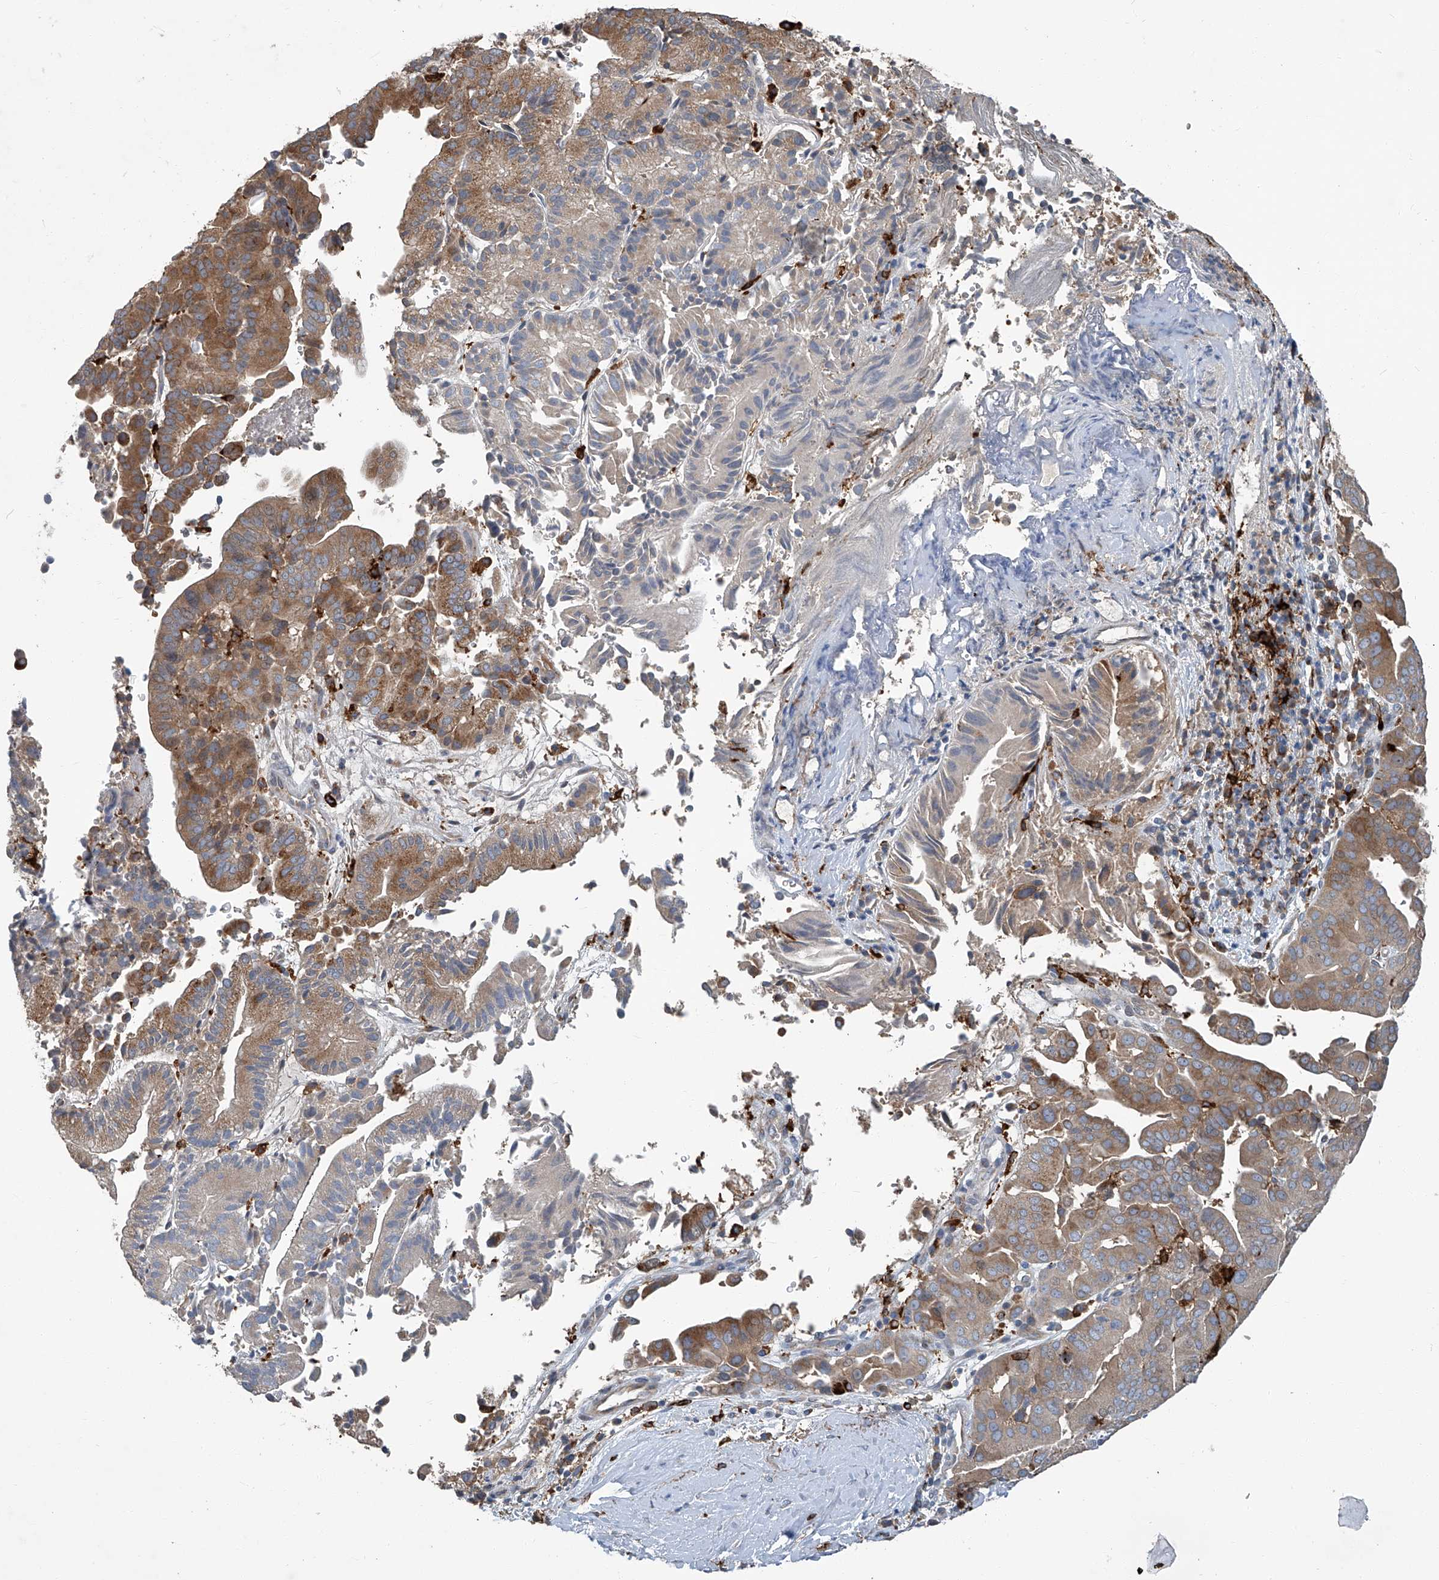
{"staining": {"intensity": "moderate", "quantity": "25%-75%", "location": "cytoplasmic/membranous"}, "tissue": "liver cancer", "cell_type": "Tumor cells", "image_type": "cancer", "snomed": [{"axis": "morphology", "description": "Cholangiocarcinoma"}, {"axis": "topography", "description": "Liver"}], "caption": "Protein expression by immunohistochemistry displays moderate cytoplasmic/membranous positivity in approximately 25%-75% of tumor cells in liver cancer.", "gene": "FAM167A", "patient": {"sex": "female", "age": 75}}